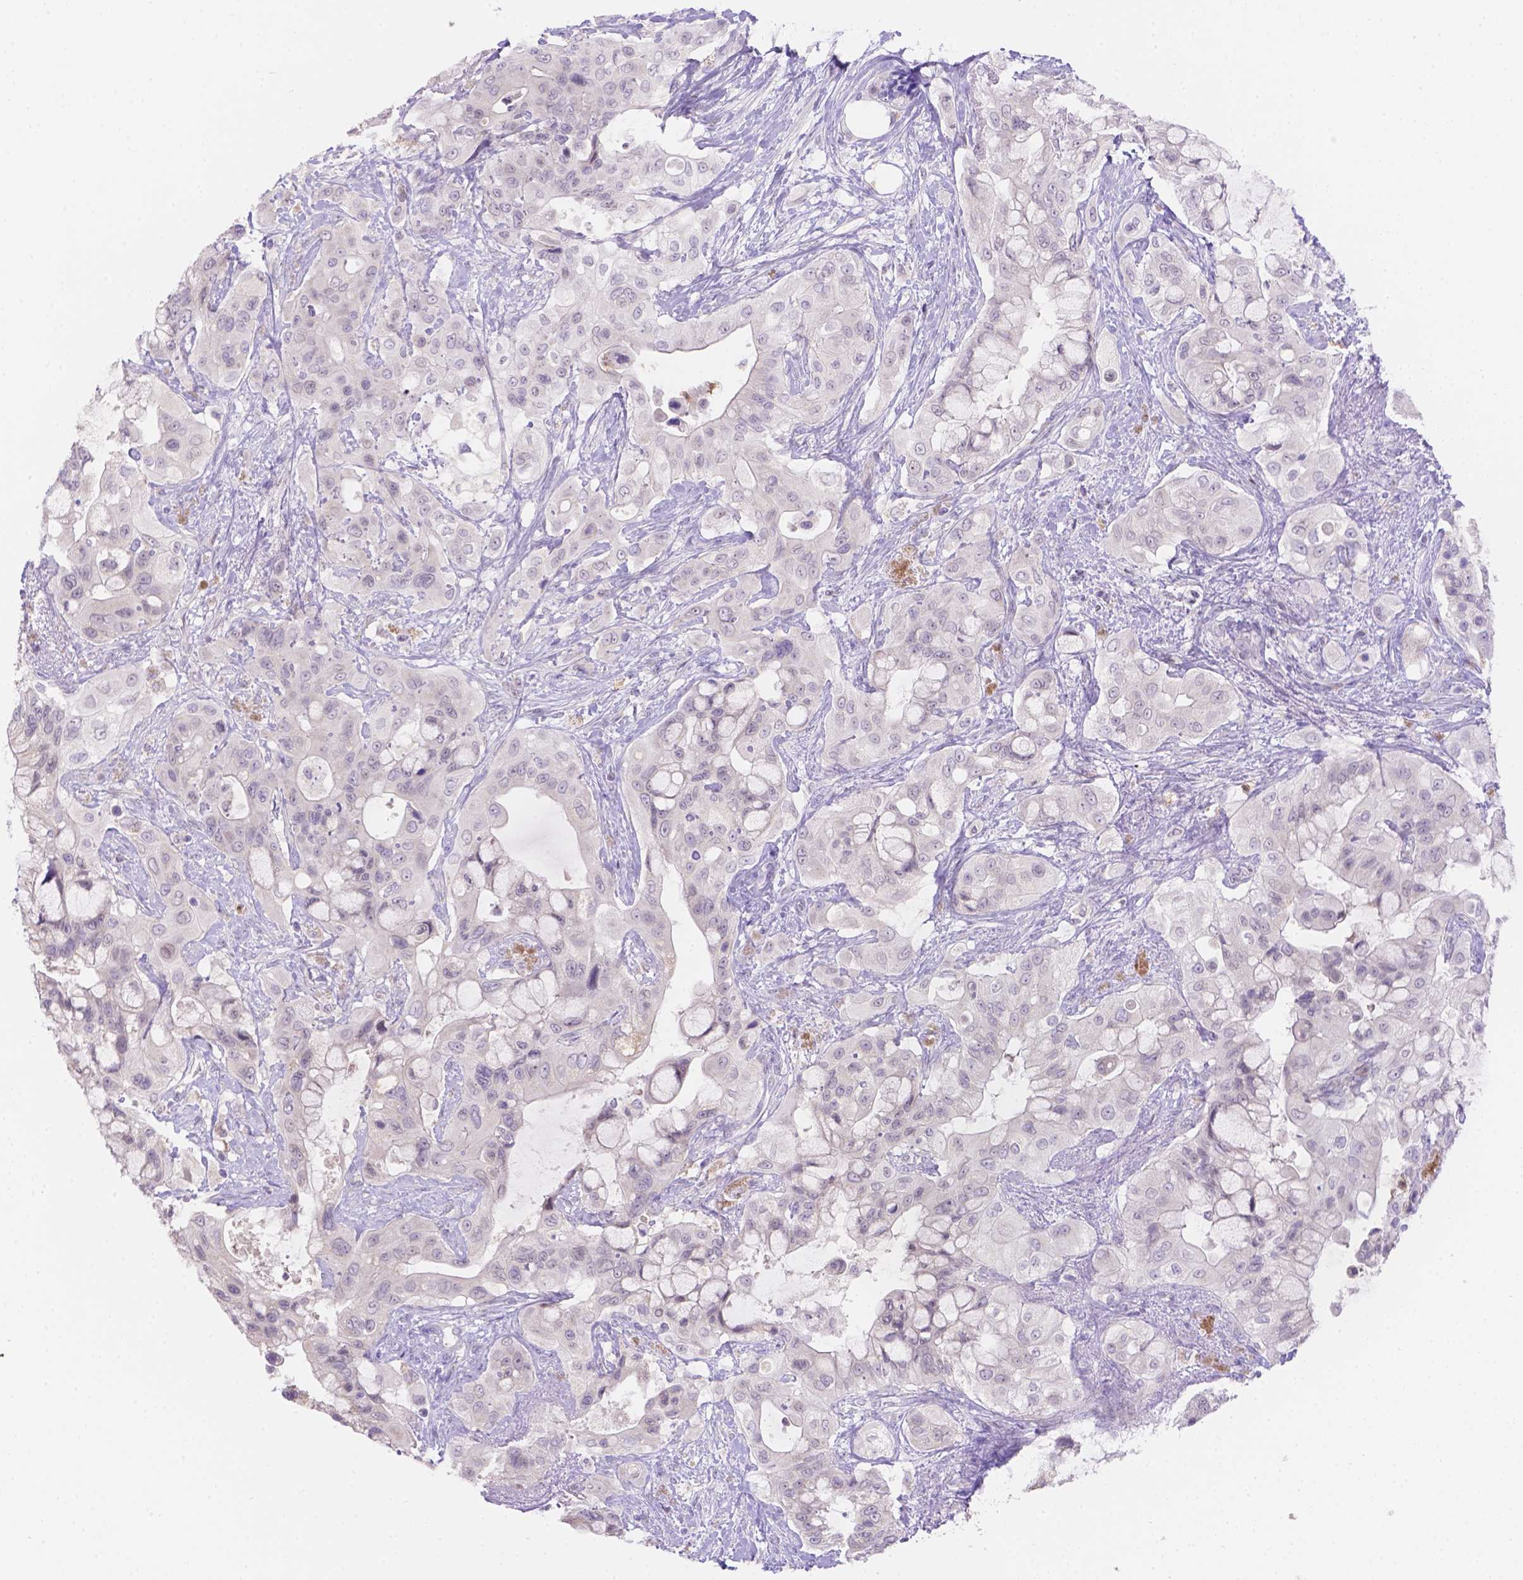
{"staining": {"intensity": "negative", "quantity": "none", "location": "none"}, "tissue": "pancreatic cancer", "cell_type": "Tumor cells", "image_type": "cancer", "snomed": [{"axis": "morphology", "description": "Adenocarcinoma, NOS"}, {"axis": "topography", "description": "Pancreas"}], "caption": "DAB immunohistochemical staining of pancreatic cancer (adenocarcinoma) exhibits no significant staining in tumor cells.", "gene": "NXPE2", "patient": {"sex": "male", "age": 71}}